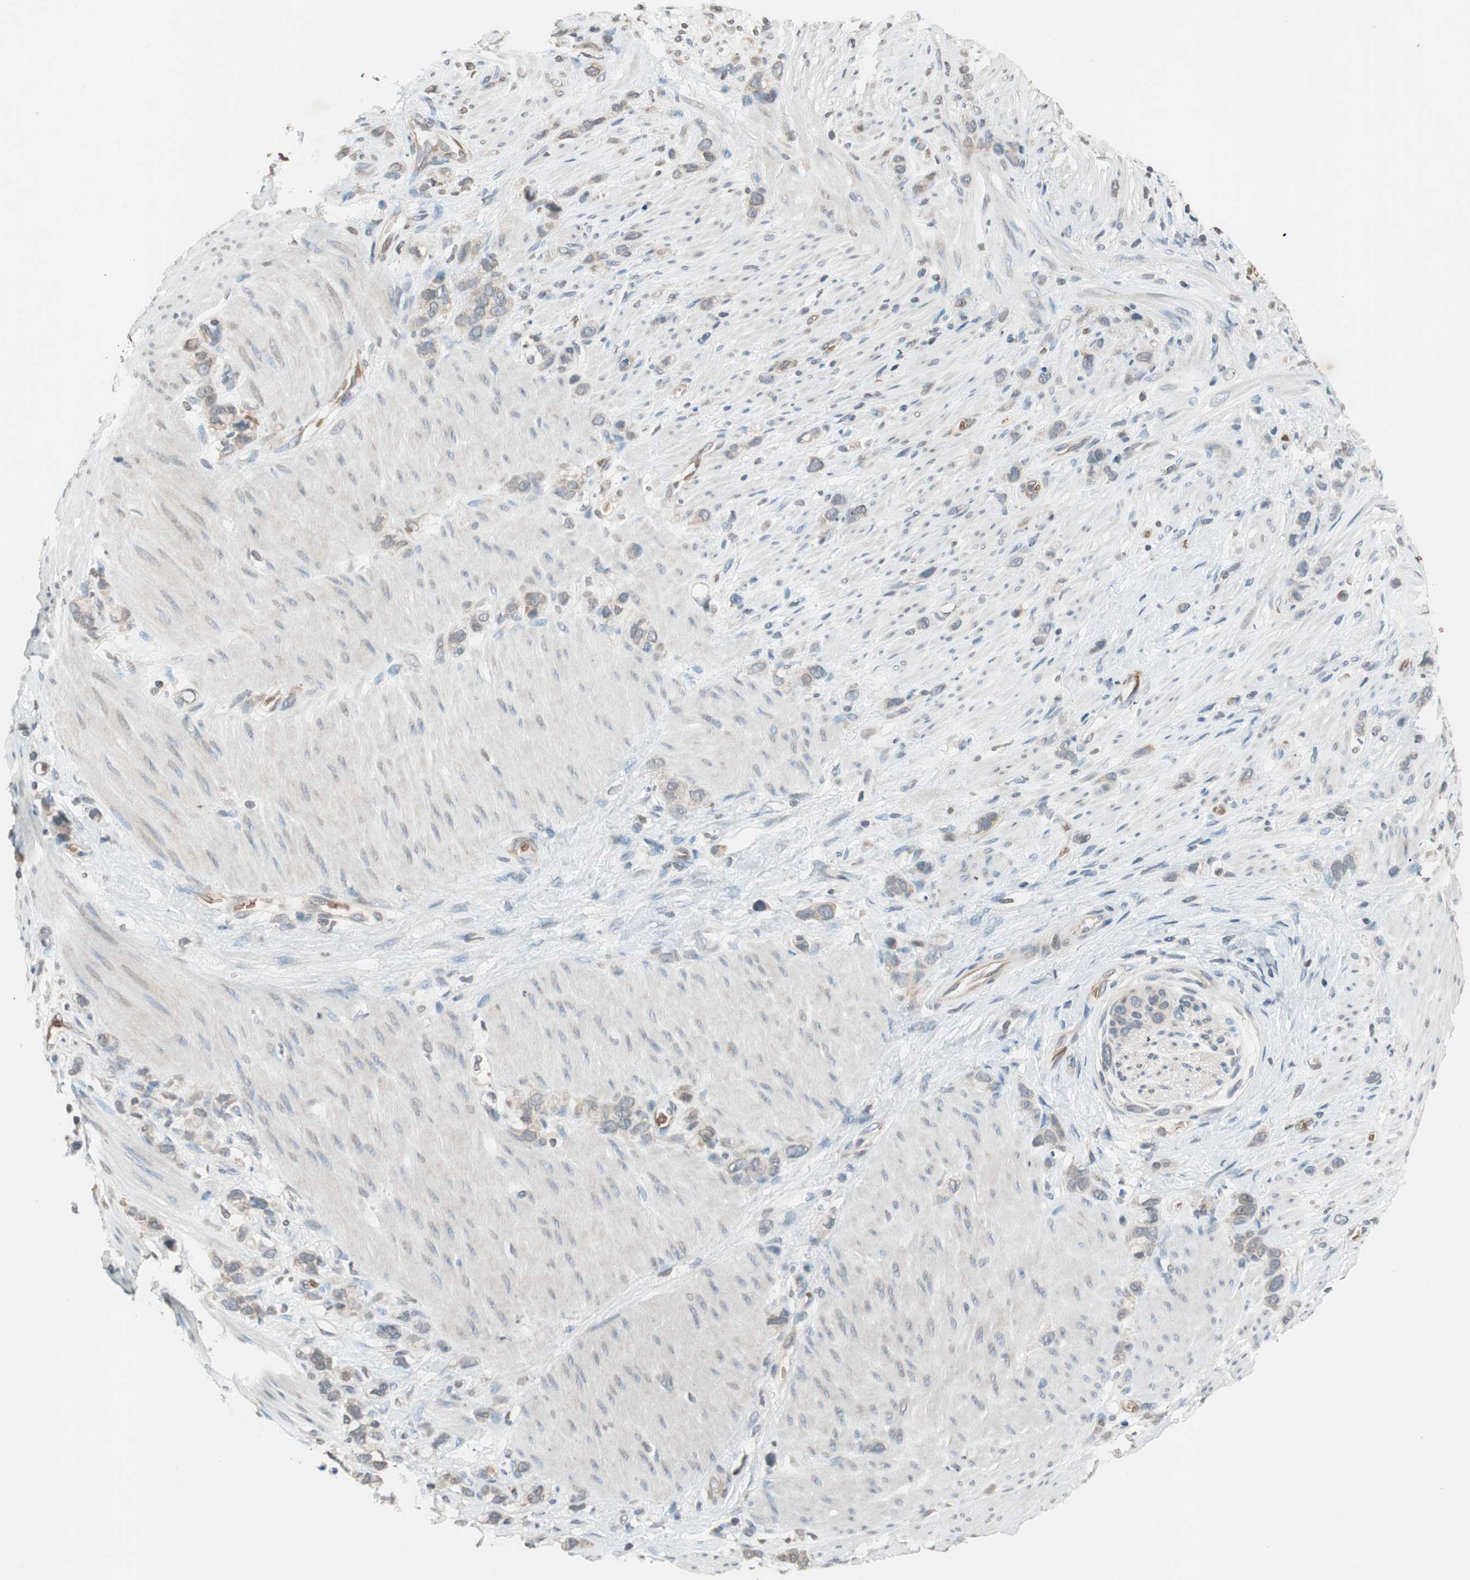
{"staining": {"intensity": "weak", "quantity": "<25%", "location": "cytoplasmic/membranous"}, "tissue": "stomach cancer", "cell_type": "Tumor cells", "image_type": "cancer", "snomed": [{"axis": "morphology", "description": "Normal tissue, NOS"}, {"axis": "morphology", "description": "Adenocarcinoma, NOS"}, {"axis": "morphology", "description": "Adenocarcinoma, High grade"}, {"axis": "topography", "description": "Stomach, upper"}, {"axis": "topography", "description": "Stomach"}], "caption": "This is an IHC image of human adenocarcinoma (stomach). There is no expression in tumor cells.", "gene": "GYPC", "patient": {"sex": "female", "age": 65}}